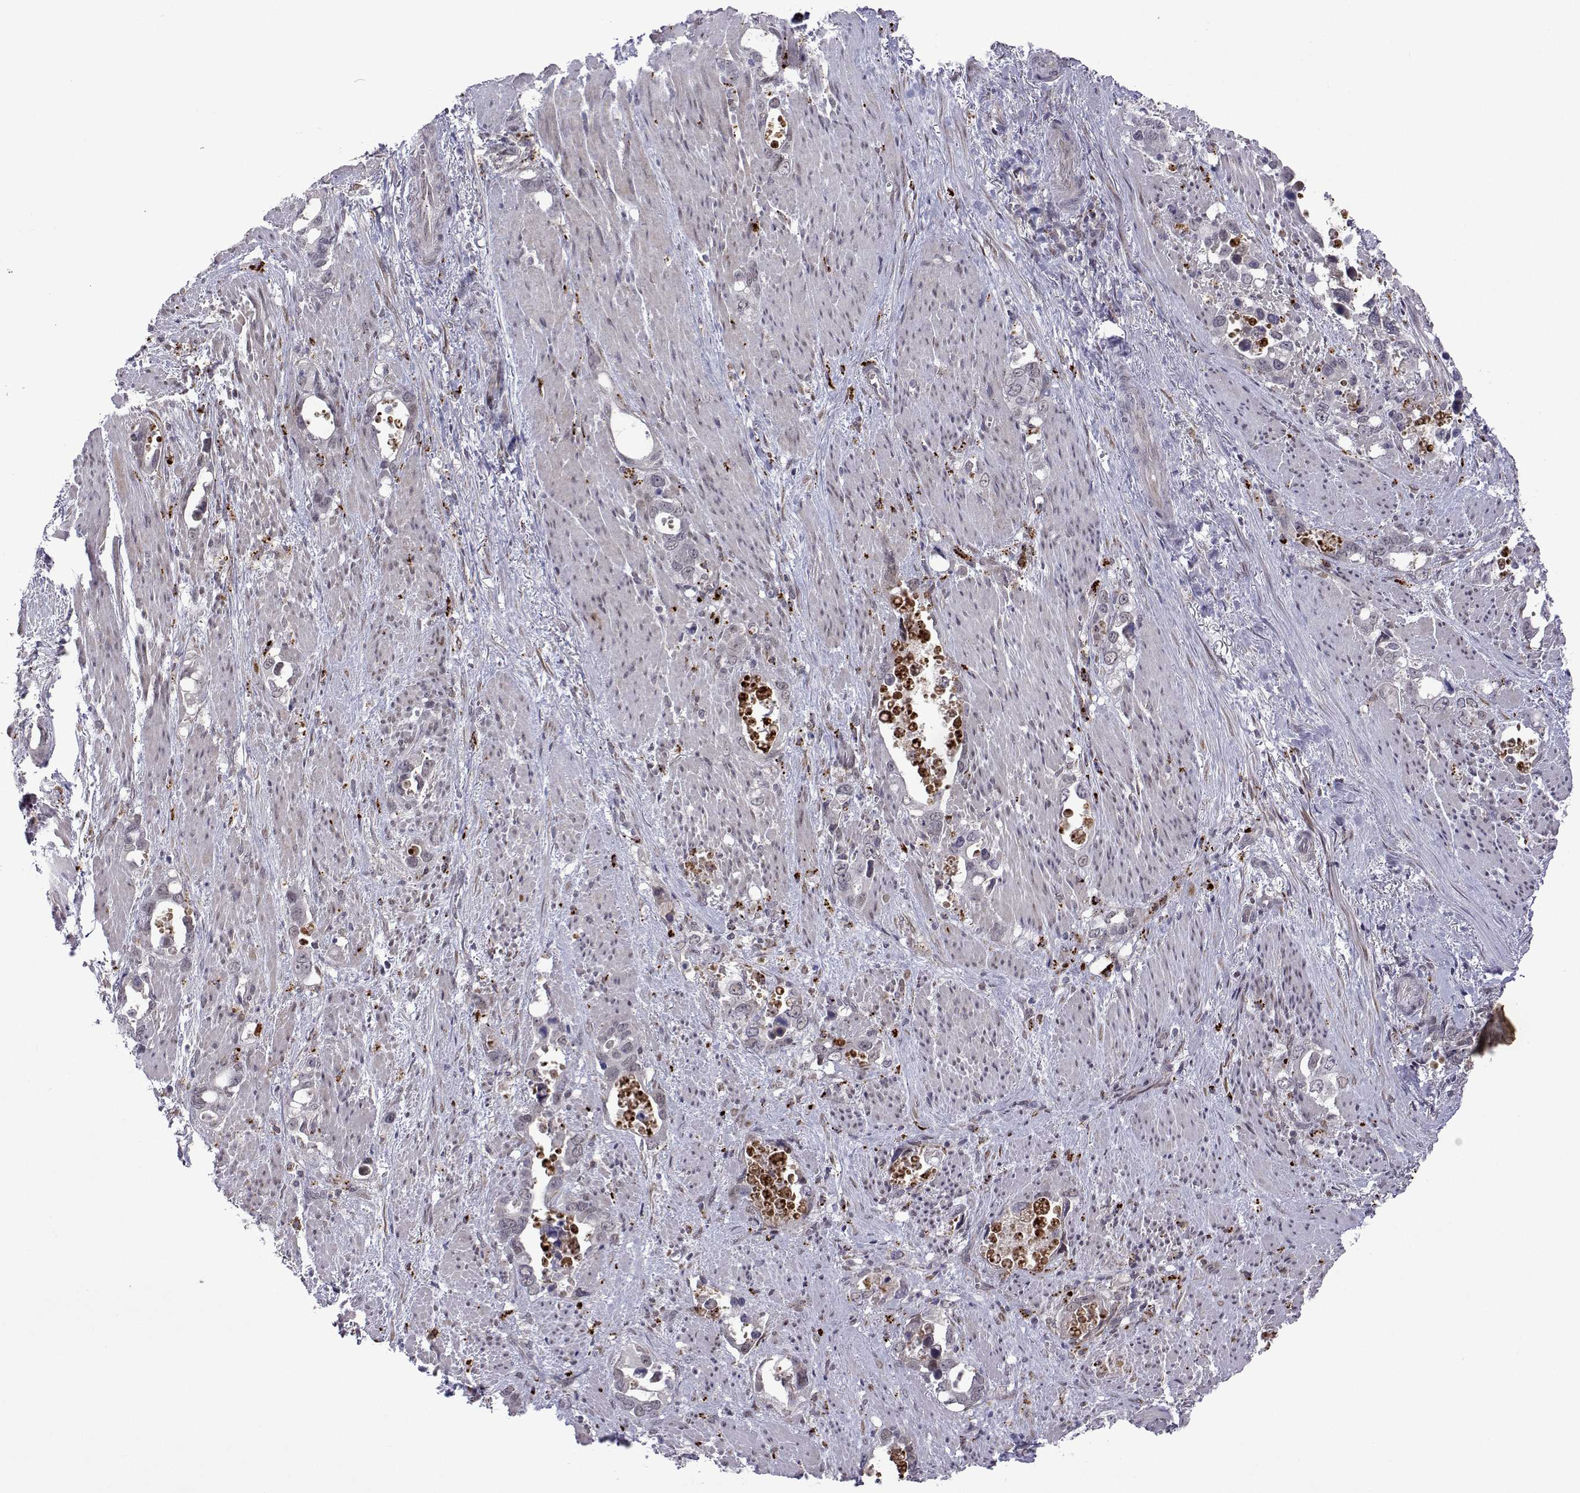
{"staining": {"intensity": "negative", "quantity": "none", "location": "none"}, "tissue": "stomach cancer", "cell_type": "Tumor cells", "image_type": "cancer", "snomed": [{"axis": "morphology", "description": "Normal tissue, NOS"}, {"axis": "morphology", "description": "Adenocarcinoma, NOS"}, {"axis": "topography", "description": "Esophagus"}, {"axis": "topography", "description": "Stomach, upper"}], "caption": "This is an immunohistochemistry (IHC) micrograph of stomach cancer (adenocarcinoma). There is no staining in tumor cells.", "gene": "EFCAB3", "patient": {"sex": "male", "age": 74}}